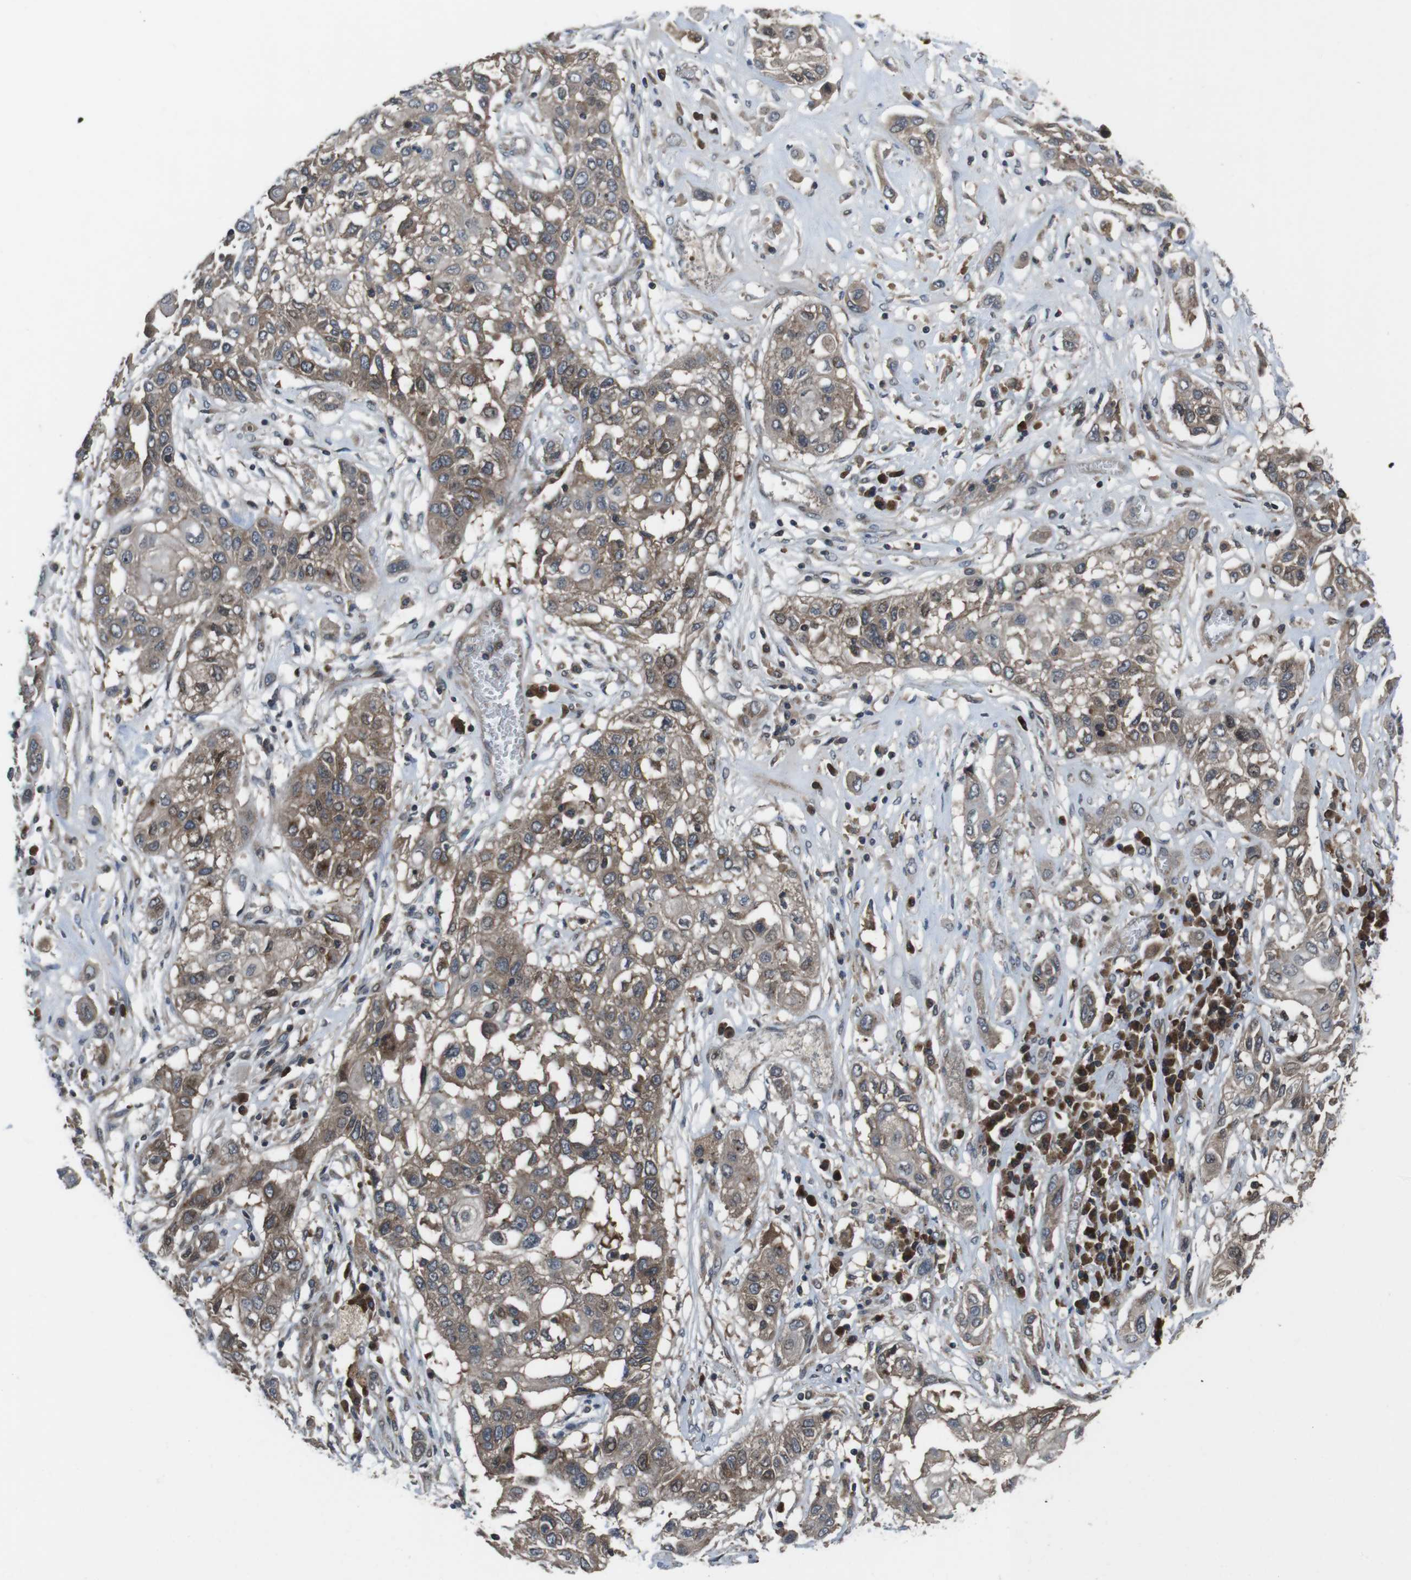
{"staining": {"intensity": "moderate", "quantity": ">75%", "location": "cytoplasmic/membranous"}, "tissue": "lung cancer", "cell_type": "Tumor cells", "image_type": "cancer", "snomed": [{"axis": "morphology", "description": "Squamous cell carcinoma, NOS"}, {"axis": "topography", "description": "Lung"}], "caption": "Immunohistochemistry (IHC) of squamous cell carcinoma (lung) shows medium levels of moderate cytoplasmic/membranous positivity in approximately >75% of tumor cells.", "gene": "SLC22A23", "patient": {"sex": "male", "age": 71}}